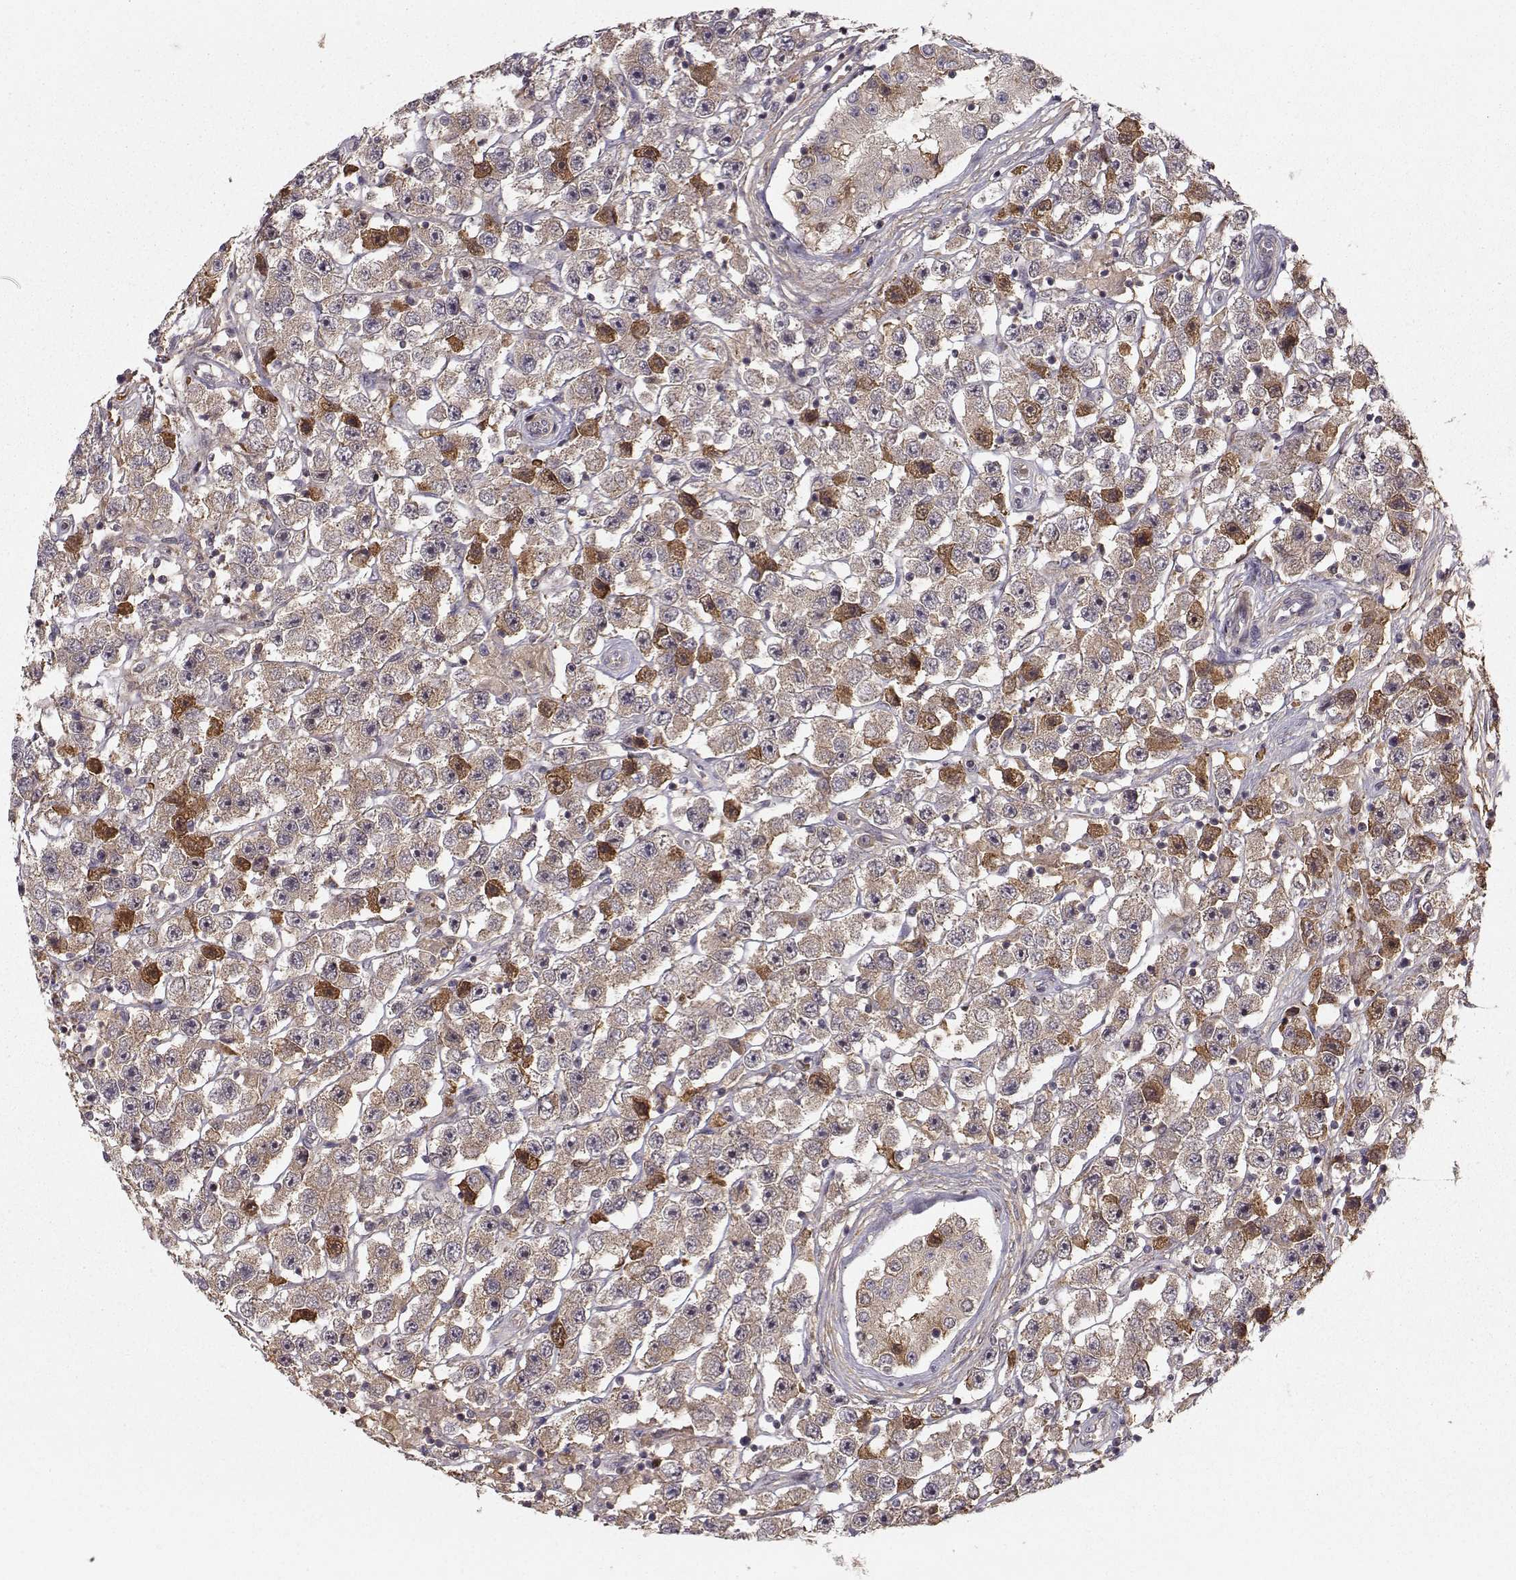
{"staining": {"intensity": "moderate", "quantity": "<25%", "location": "cytoplasmic/membranous"}, "tissue": "testis cancer", "cell_type": "Tumor cells", "image_type": "cancer", "snomed": [{"axis": "morphology", "description": "Seminoma, NOS"}, {"axis": "topography", "description": "Testis"}], "caption": "Human testis seminoma stained with a protein marker demonstrates moderate staining in tumor cells.", "gene": "WNT6", "patient": {"sex": "male", "age": 45}}